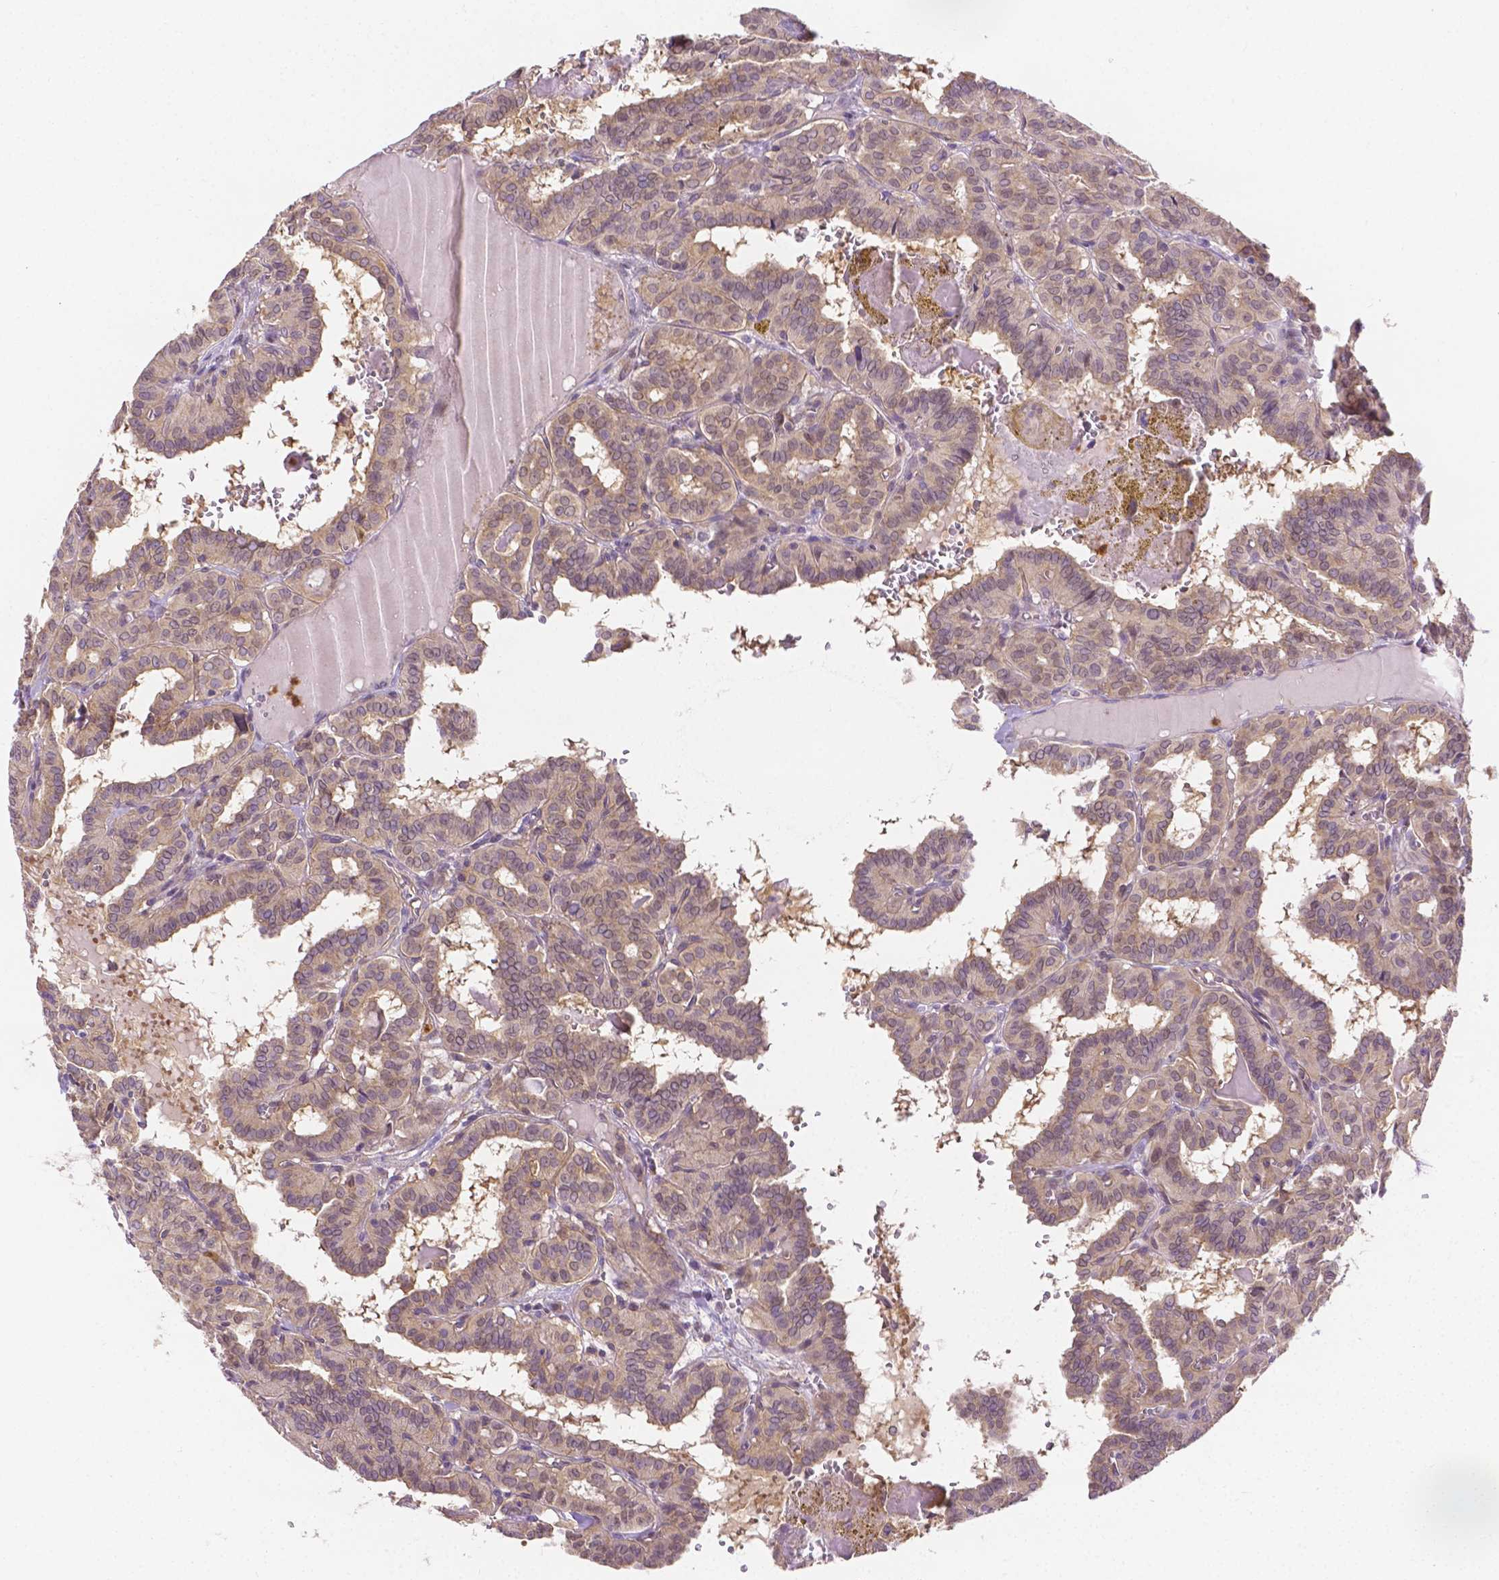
{"staining": {"intensity": "negative", "quantity": "none", "location": "none"}, "tissue": "thyroid cancer", "cell_type": "Tumor cells", "image_type": "cancer", "snomed": [{"axis": "morphology", "description": "Papillary adenocarcinoma, NOS"}, {"axis": "topography", "description": "Thyroid gland"}], "caption": "Immunohistochemistry (IHC) image of thyroid papillary adenocarcinoma stained for a protein (brown), which displays no positivity in tumor cells.", "gene": "ZNRD2", "patient": {"sex": "female", "age": 21}}